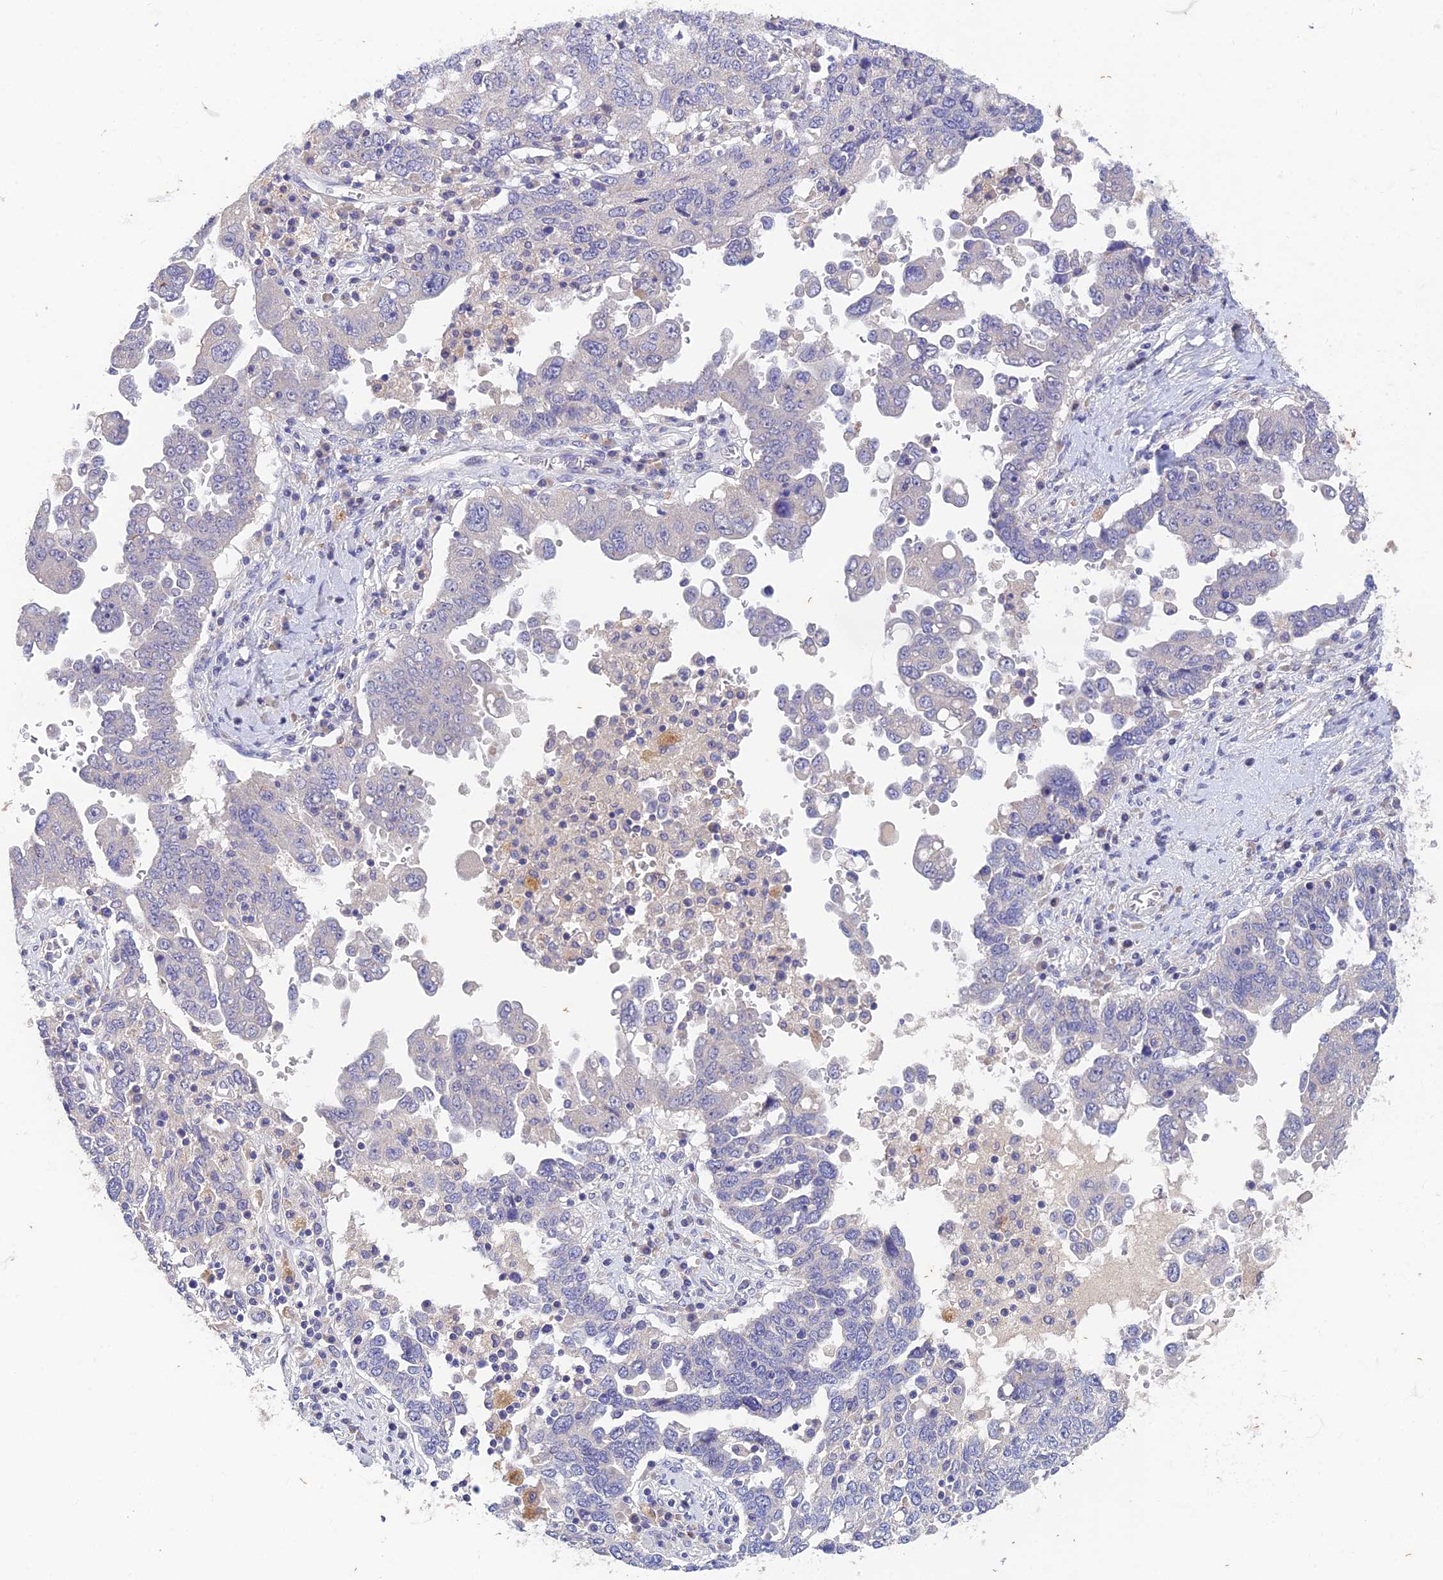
{"staining": {"intensity": "negative", "quantity": "none", "location": "none"}, "tissue": "ovarian cancer", "cell_type": "Tumor cells", "image_type": "cancer", "snomed": [{"axis": "morphology", "description": "Carcinoma, endometroid"}, {"axis": "topography", "description": "Ovary"}], "caption": "The IHC micrograph has no significant staining in tumor cells of ovarian cancer tissue. (DAB (3,3'-diaminobenzidine) IHC with hematoxylin counter stain).", "gene": "ADAMTS13", "patient": {"sex": "female", "age": 62}}